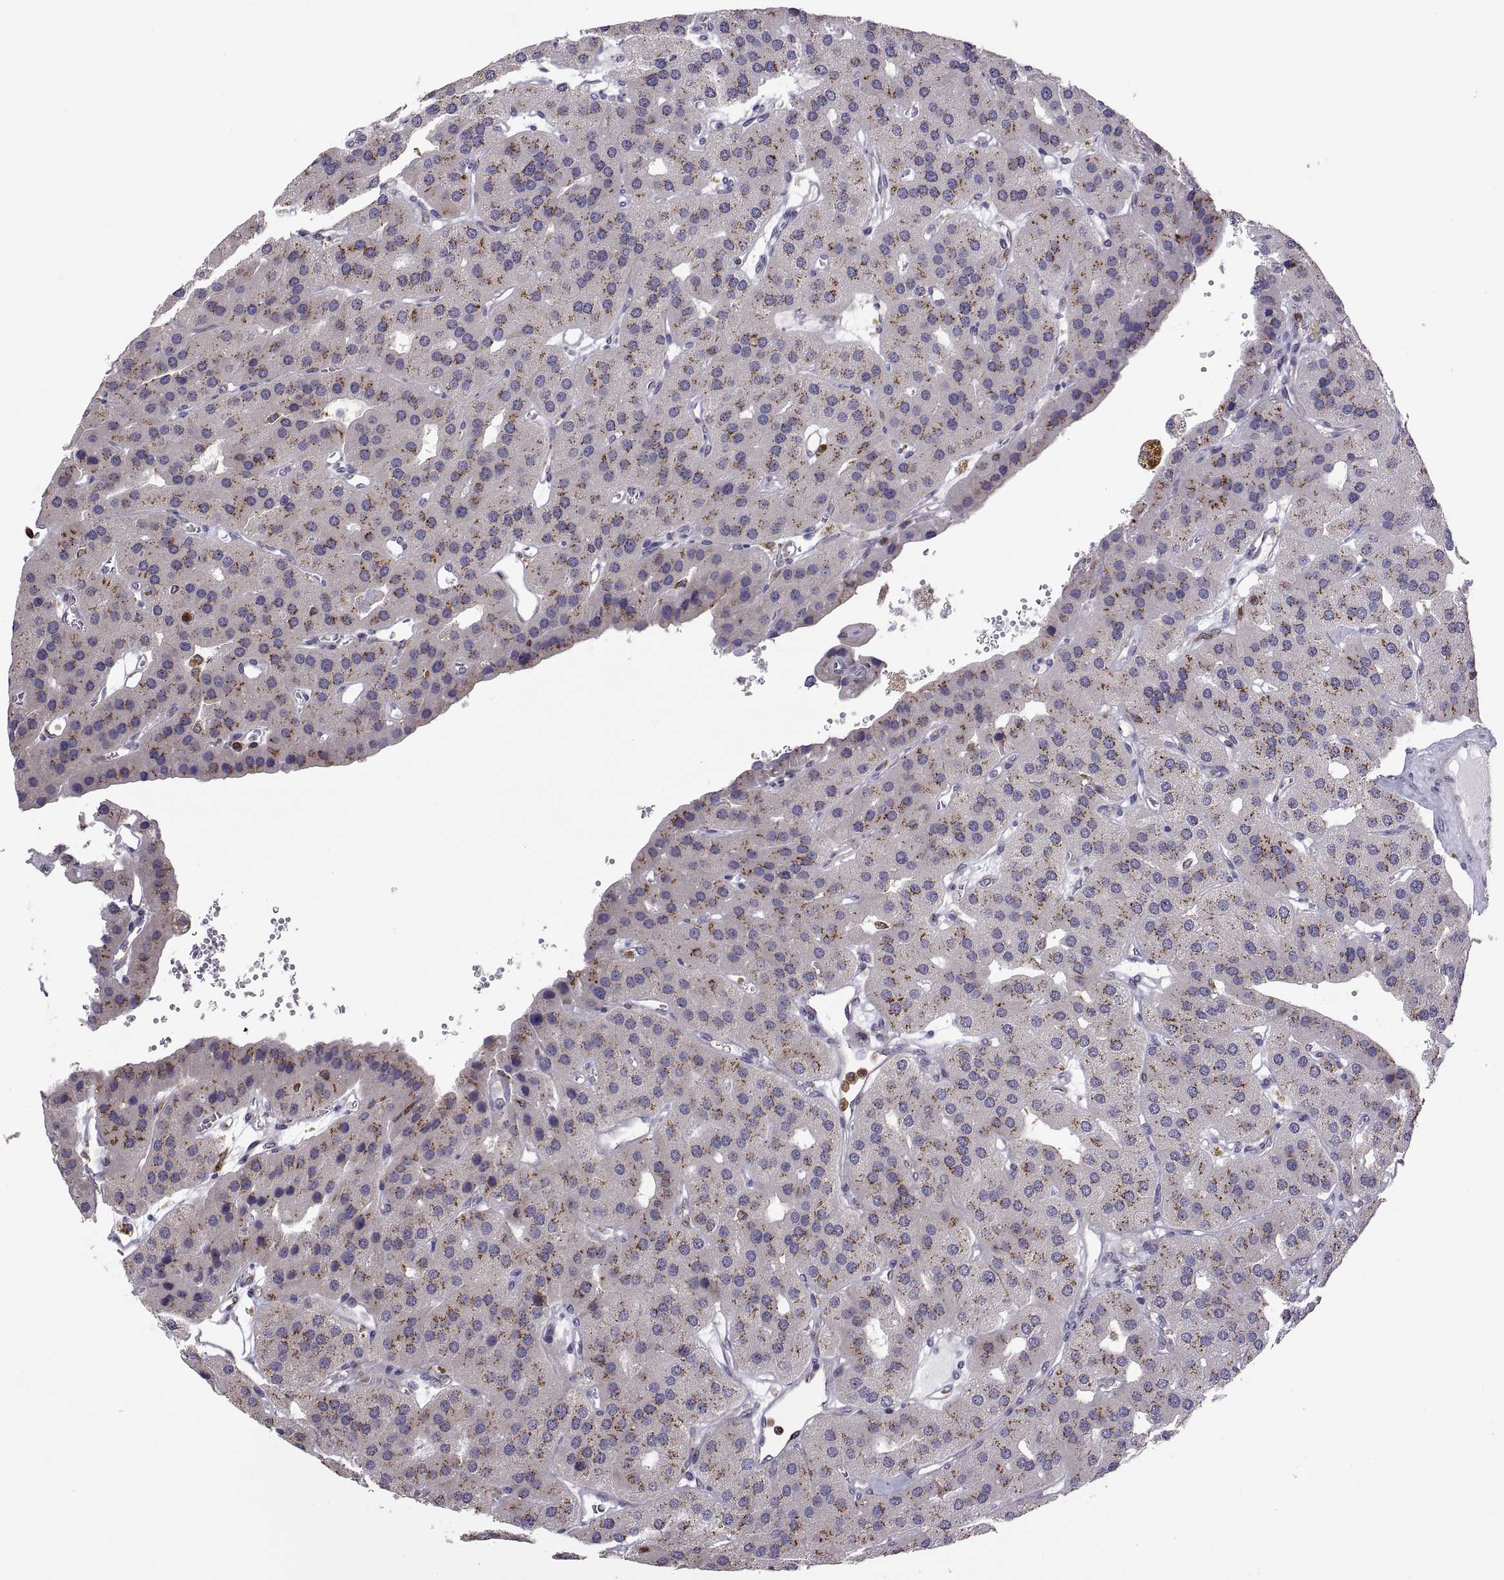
{"staining": {"intensity": "strong", "quantity": ">75%", "location": "cytoplasmic/membranous"}, "tissue": "parathyroid gland", "cell_type": "Glandular cells", "image_type": "normal", "snomed": [{"axis": "morphology", "description": "Normal tissue, NOS"}, {"axis": "morphology", "description": "Adenoma, NOS"}, {"axis": "topography", "description": "Parathyroid gland"}], "caption": "Human parathyroid gland stained with a brown dye reveals strong cytoplasmic/membranous positive expression in approximately >75% of glandular cells.", "gene": "ACAP1", "patient": {"sex": "female", "age": 86}}